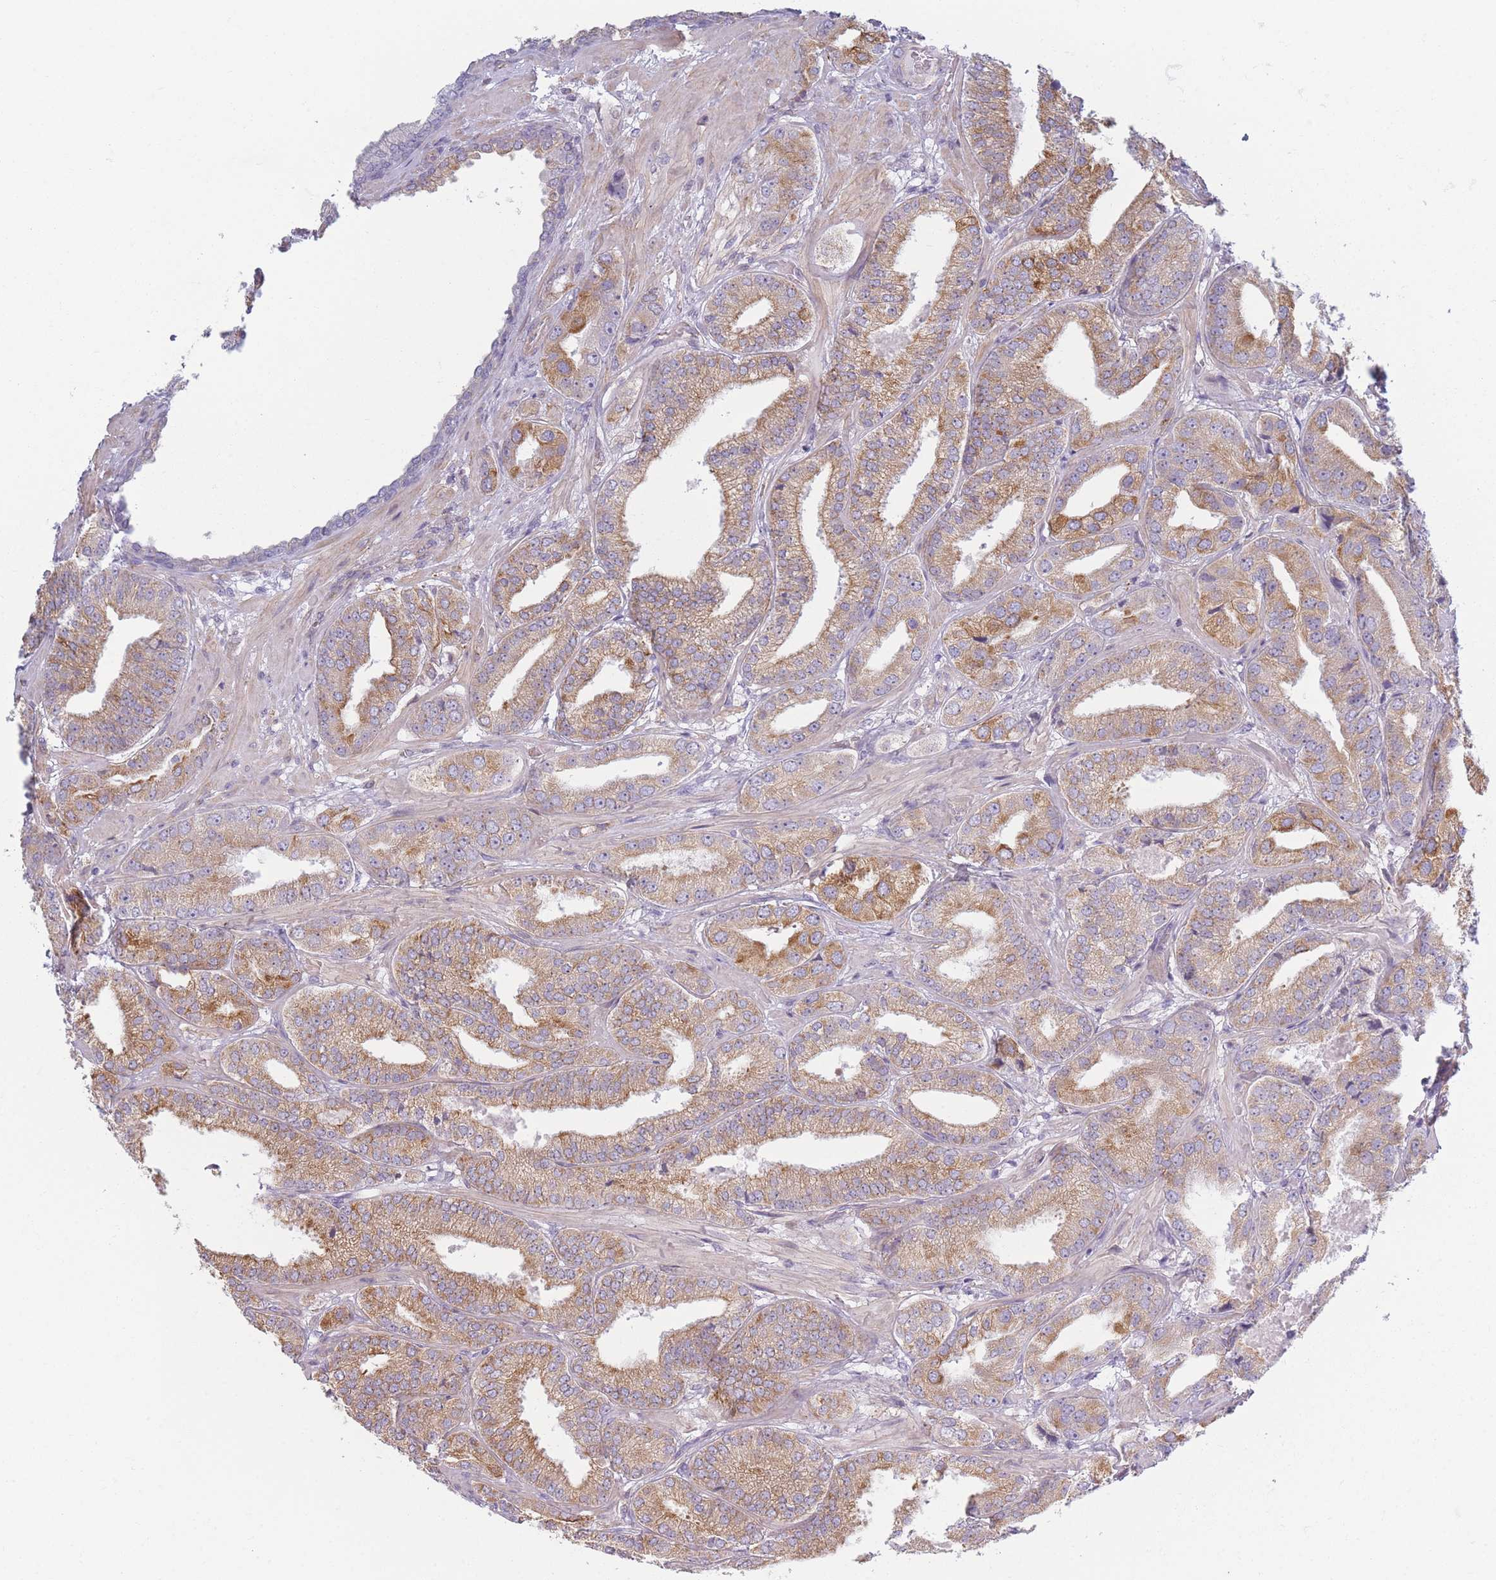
{"staining": {"intensity": "moderate", "quantity": ">75%", "location": "cytoplasmic/membranous"}, "tissue": "prostate cancer", "cell_type": "Tumor cells", "image_type": "cancer", "snomed": [{"axis": "morphology", "description": "Adenocarcinoma, High grade"}, {"axis": "topography", "description": "Prostate"}], "caption": "This micrograph displays immunohistochemistry staining of prostate cancer (adenocarcinoma (high-grade)), with medium moderate cytoplasmic/membranous positivity in approximately >75% of tumor cells.", "gene": "PLEKHG2", "patient": {"sex": "male", "age": 63}}